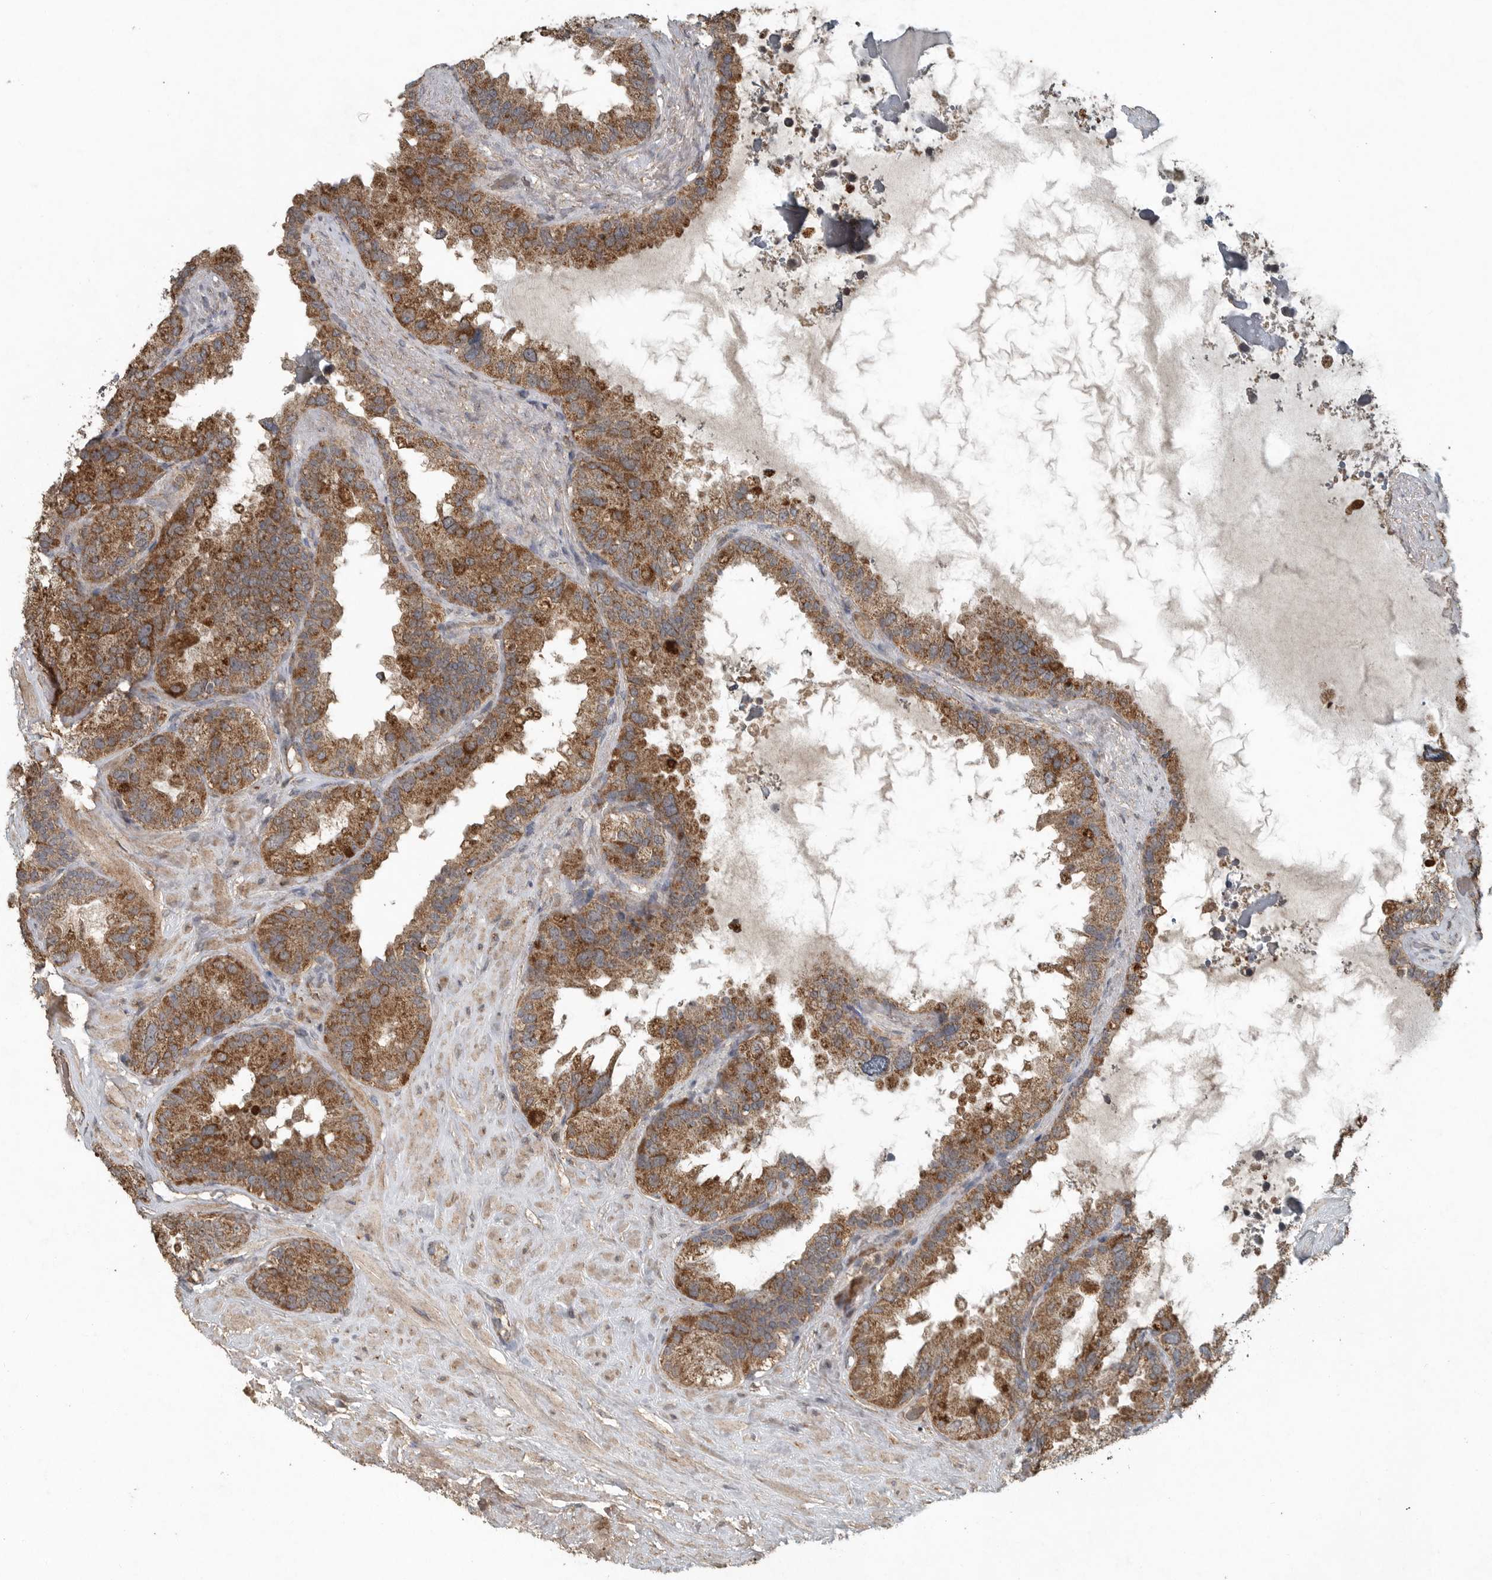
{"staining": {"intensity": "moderate", "quantity": ">75%", "location": "cytoplasmic/membranous"}, "tissue": "seminal vesicle", "cell_type": "Glandular cells", "image_type": "normal", "snomed": [{"axis": "morphology", "description": "Normal tissue, NOS"}, {"axis": "topography", "description": "Seminal veicle"}], "caption": "Protein expression analysis of normal human seminal vesicle reveals moderate cytoplasmic/membranous positivity in approximately >75% of glandular cells. (DAB IHC, brown staining for protein, blue staining for nuclei).", "gene": "IL6ST", "patient": {"sex": "male", "age": 80}}